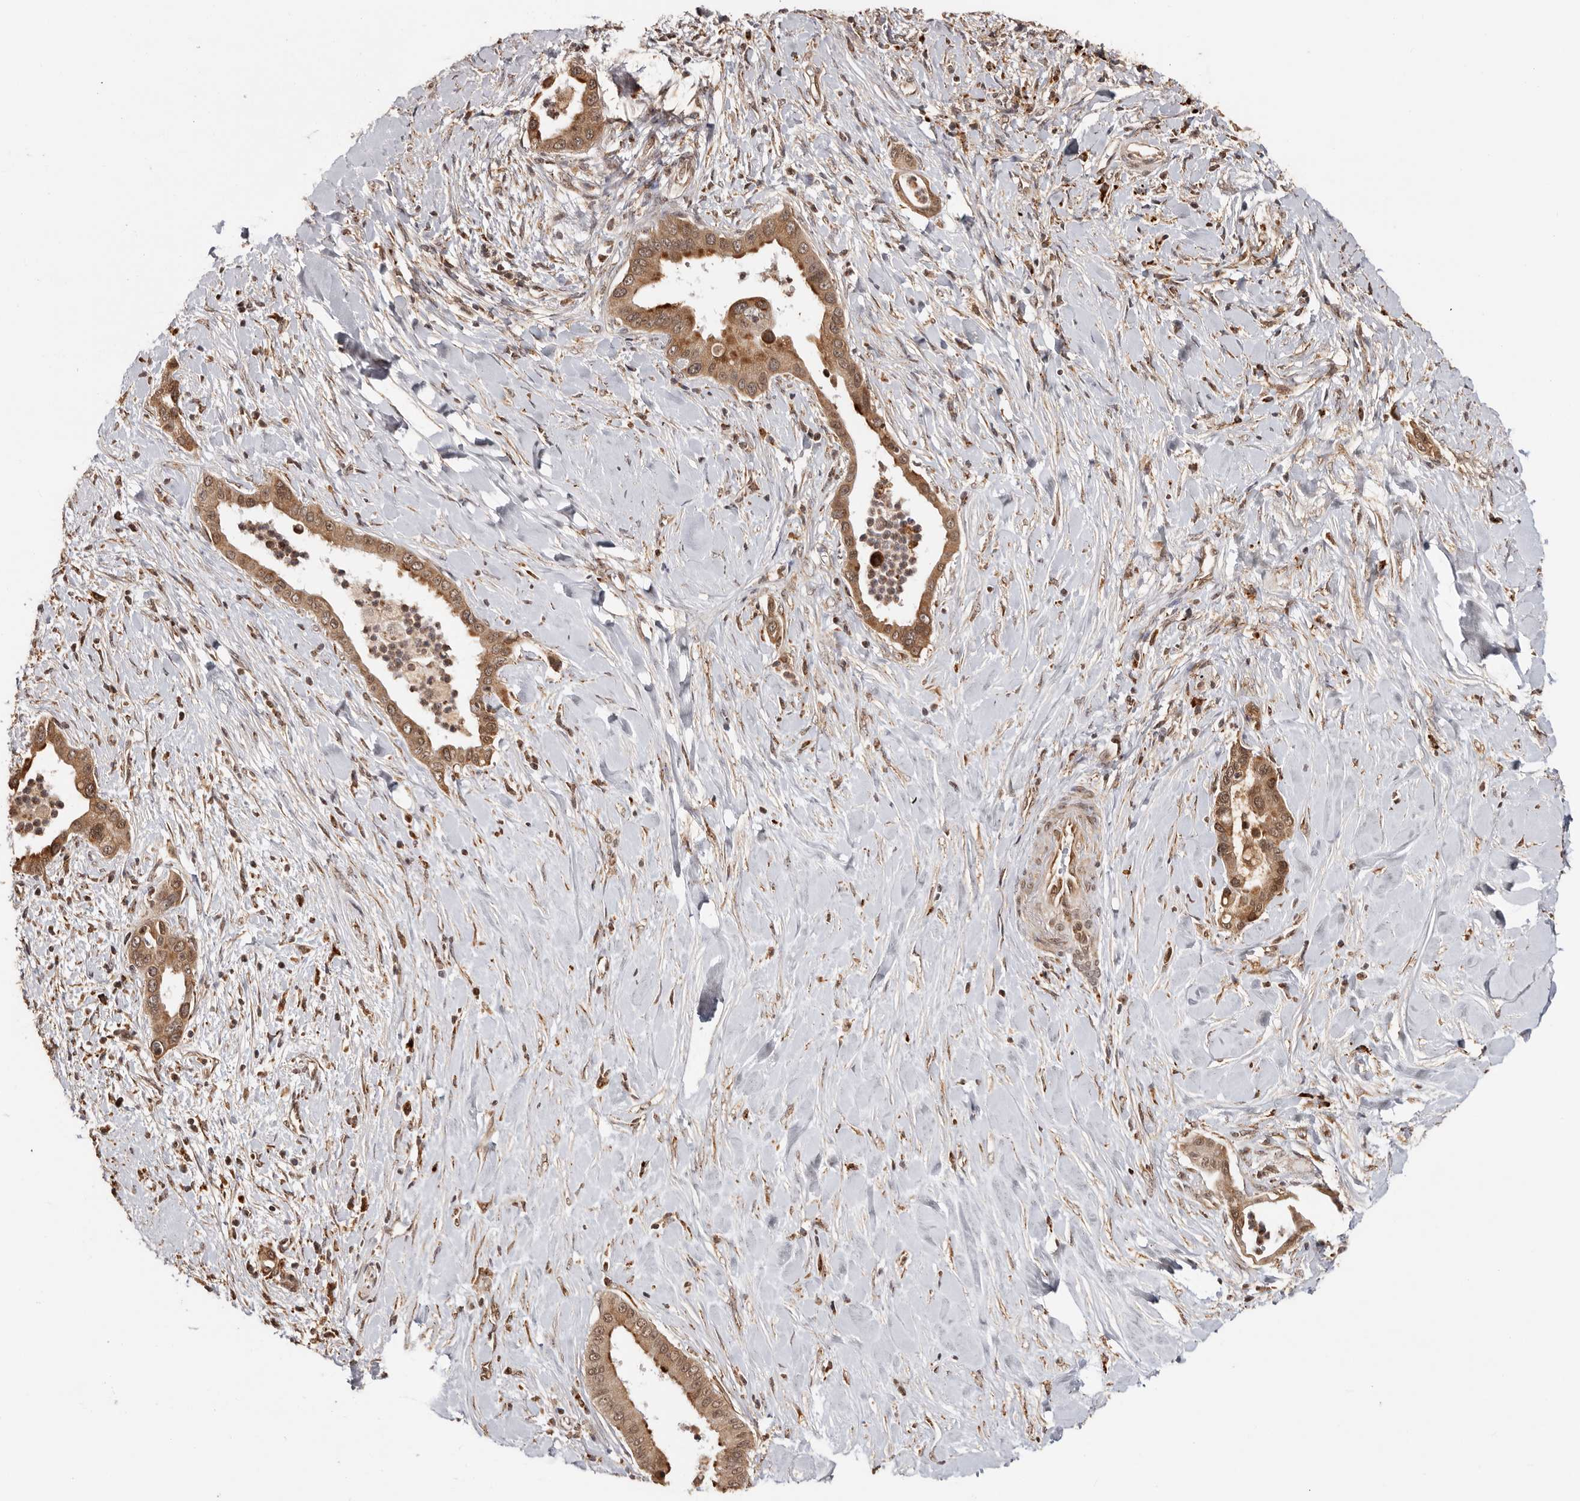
{"staining": {"intensity": "moderate", "quantity": ">75%", "location": "cytoplasmic/membranous,nuclear"}, "tissue": "liver cancer", "cell_type": "Tumor cells", "image_type": "cancer", "snomed": [{"axis": "morphology", "description": "Cholangiocarcinoma"}, {"axis": "topography", "description": "Liver"}], "caption": "Cholangiocarcinoma (liver) stained for a protein (brown) reveals moderate cytoplasmic/membranous and nuclear positive expression in about >75% of tumor cells.", "gene": "ZNF83", "patient": {"sex": "female", "age": 54}}